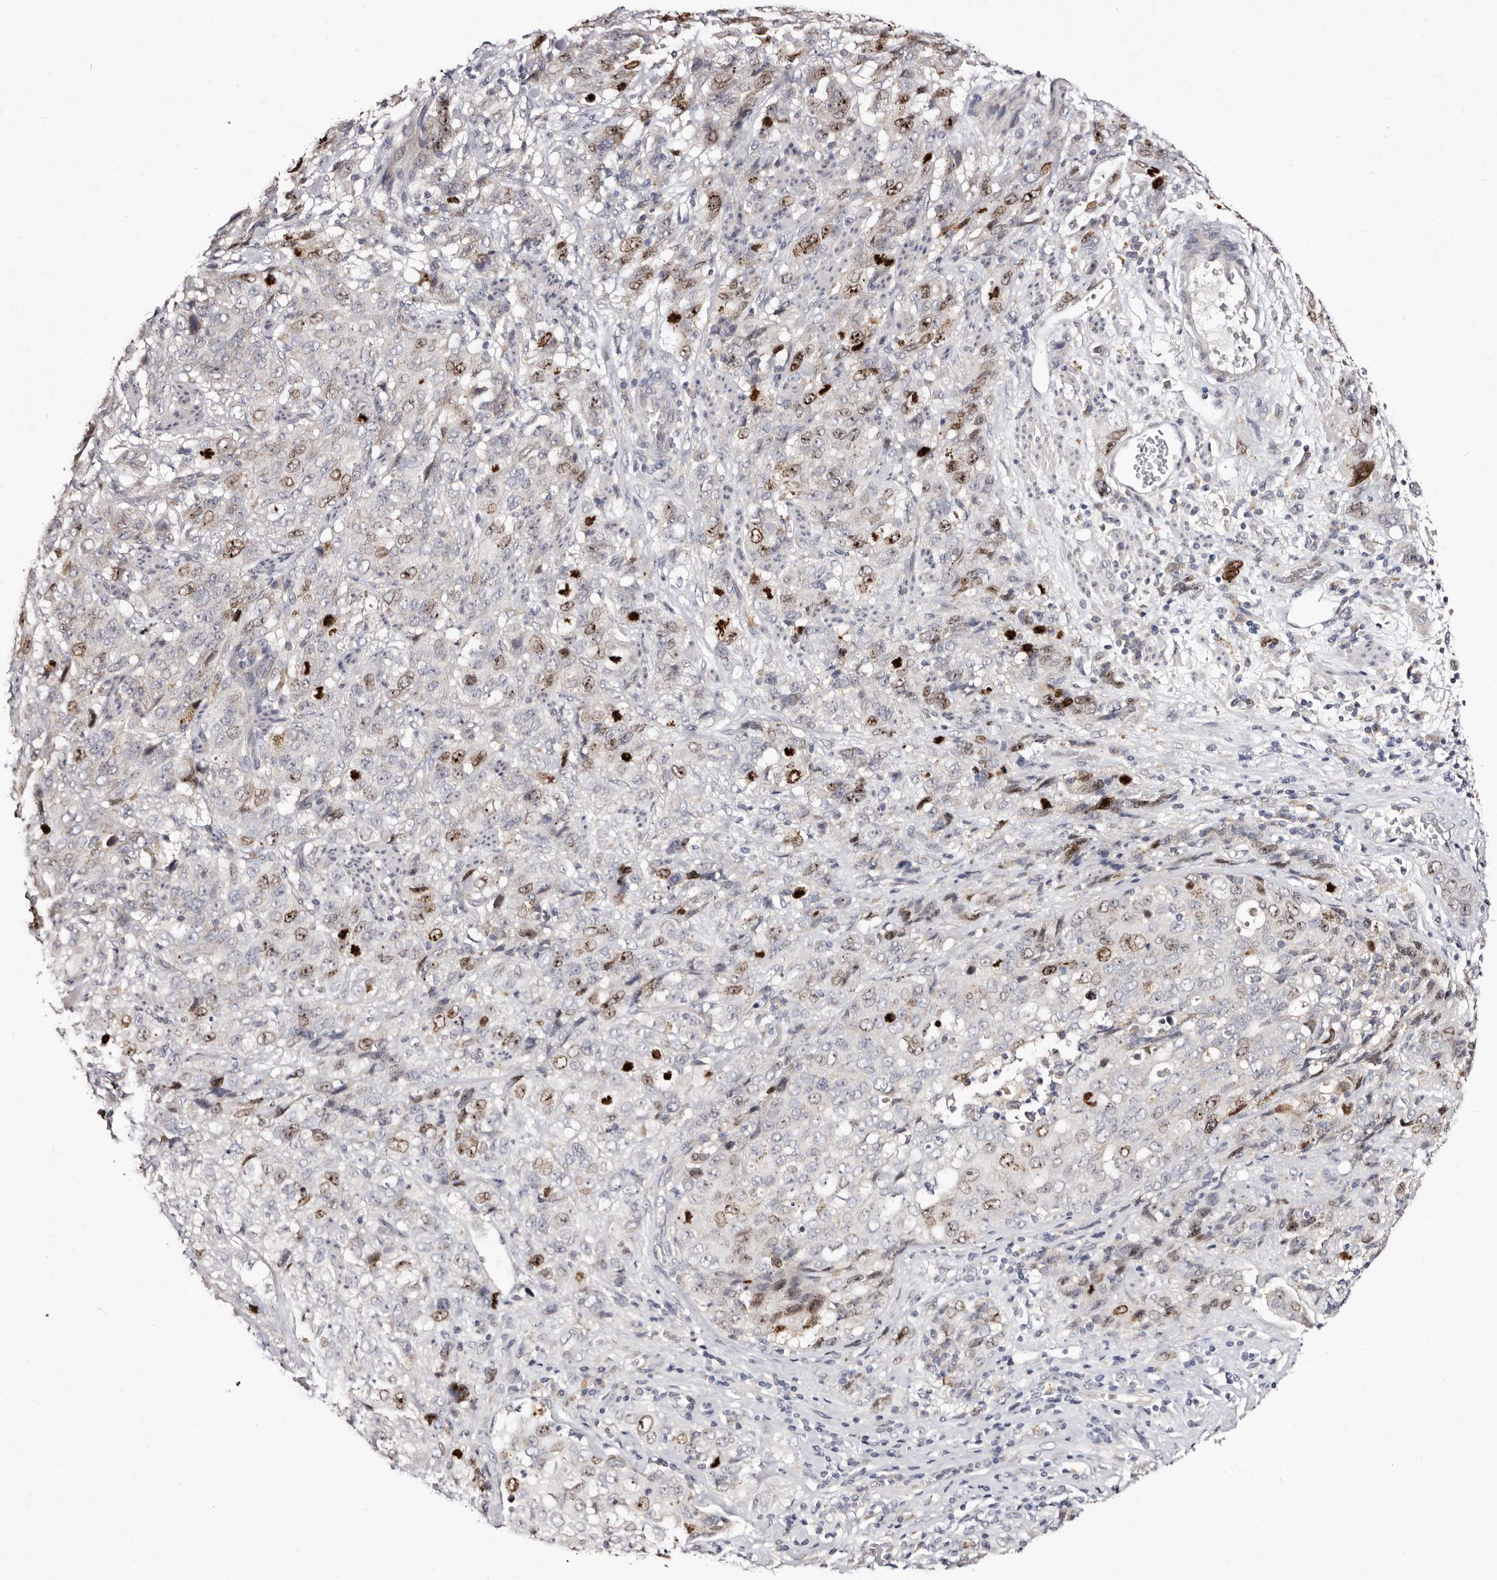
{"staining": {"intensity": "moderate", "quantity": "25%-75%", "location": "nuclear"}, "tissue": "stomach cancer", "cell_type": "Tumor cells", "image_type": "cancer", "snomed": [{"axis": "morphology", "description": "Adenocarcinoma, NOS"}, {"axis": "topography", "description": "Stomach"}], "caption": "DAB immunohistochemical staining of stomach adenocarcinoma shows moderate nuclear protein positivity in about 25%-75% of tumor cells.", "gene": "CDCA8", "patient": {"sex": "male", "age": 48}}